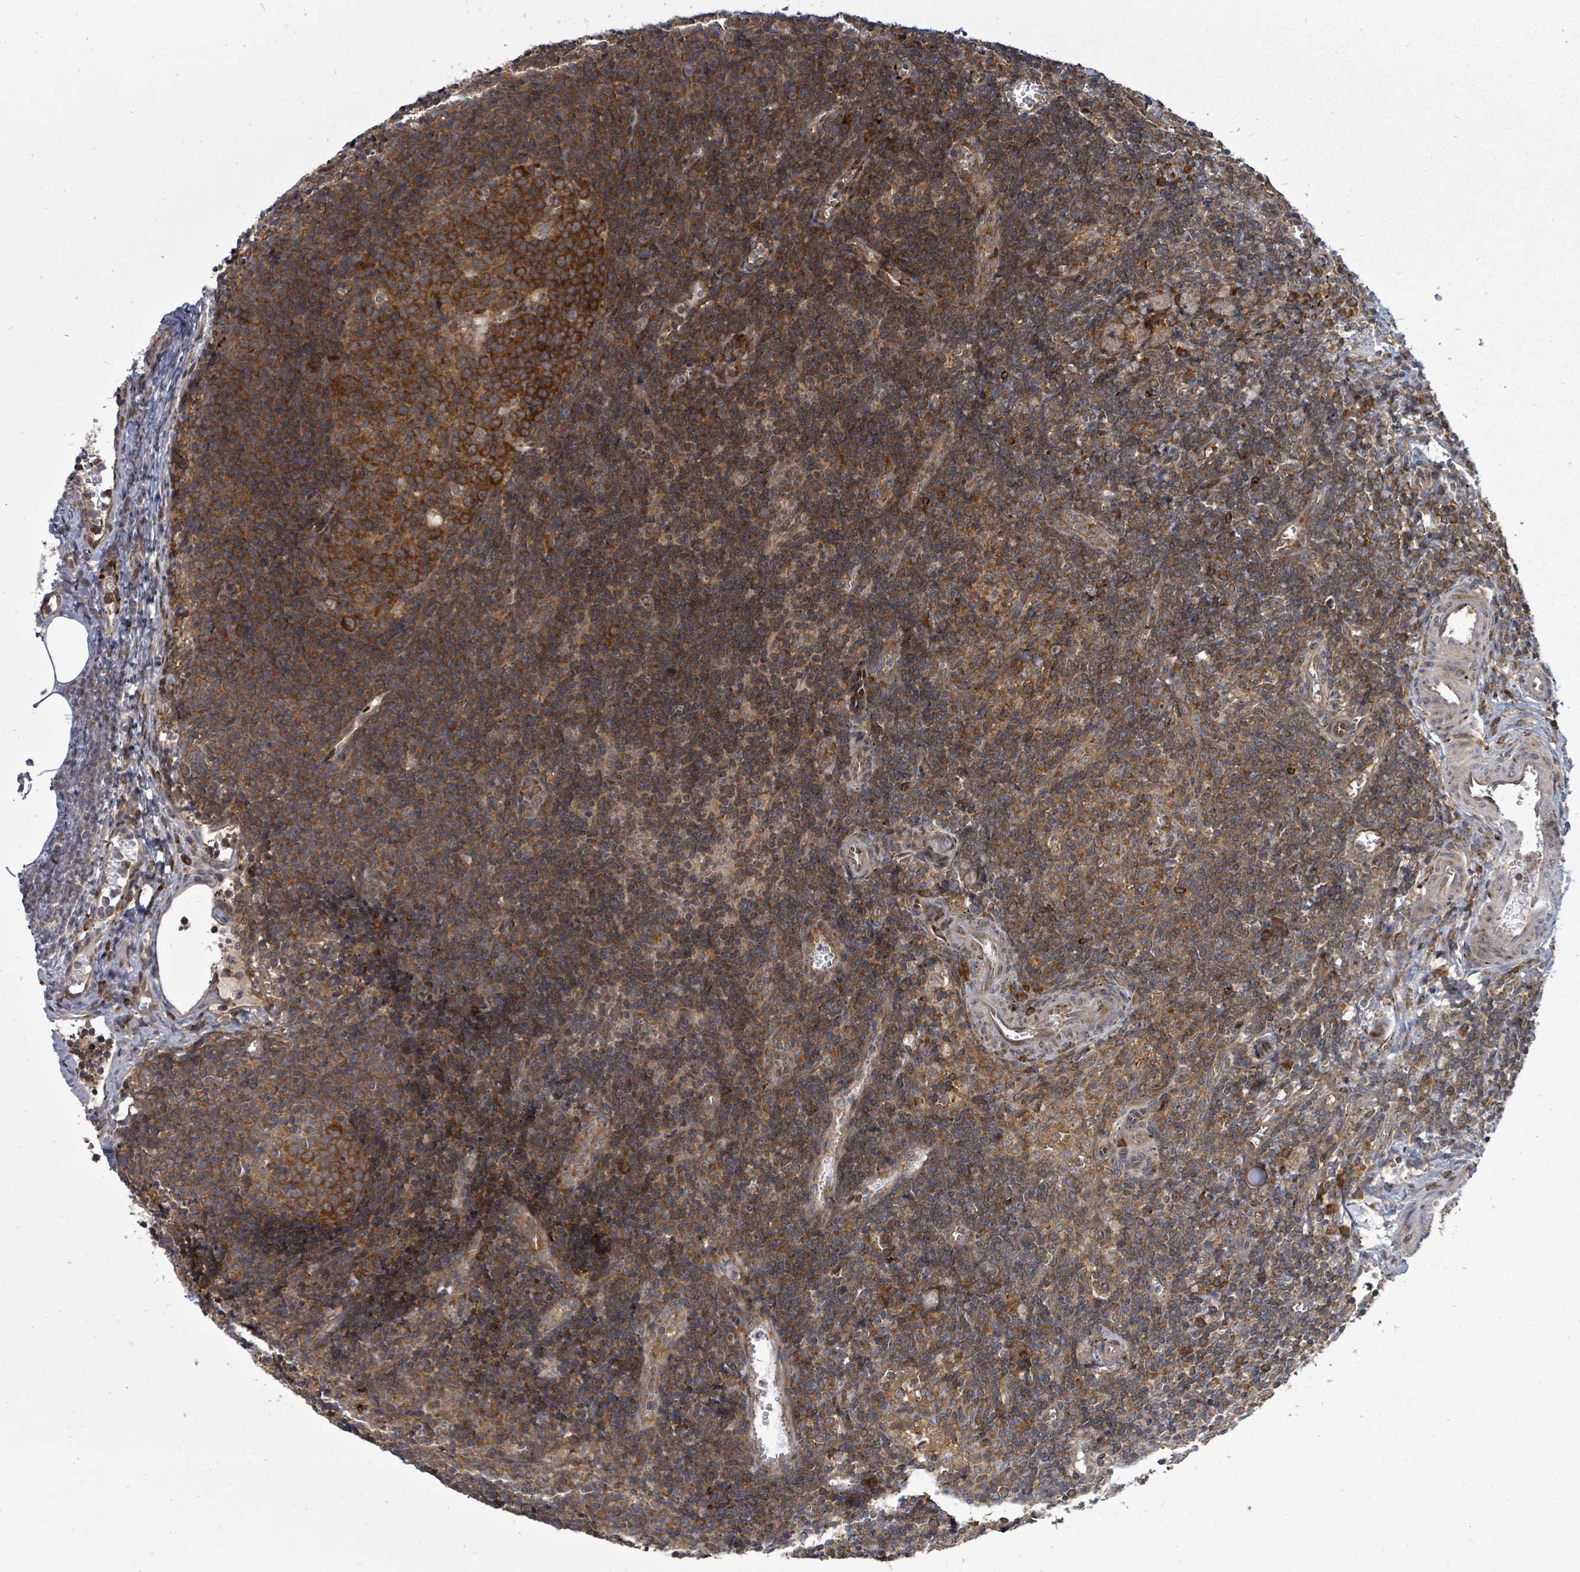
{"staining": {"intensity": "strong", "quantity": ">75%", "location": "cytoplasmic/membranous"}, "tissue": "lymph node", "cell_type": "Germinal center cells", "image_type": "normal", "snomed": [{"axis": "morphology", "description": "Normal tissue, NOS"}, {"axis": "topography", "description": "Lymph node"}], "caption": "Protein staining by immunohistochemistry (IHC) reveals strong cytoplasmic/membranous expression in approximately >75% of germinal center cells in benign lymph node. The protein is shown in brown color, while the nuclei are stained blue.", "gene": "EIF3CL", "patient": {"sex": "female", "age": 37}}